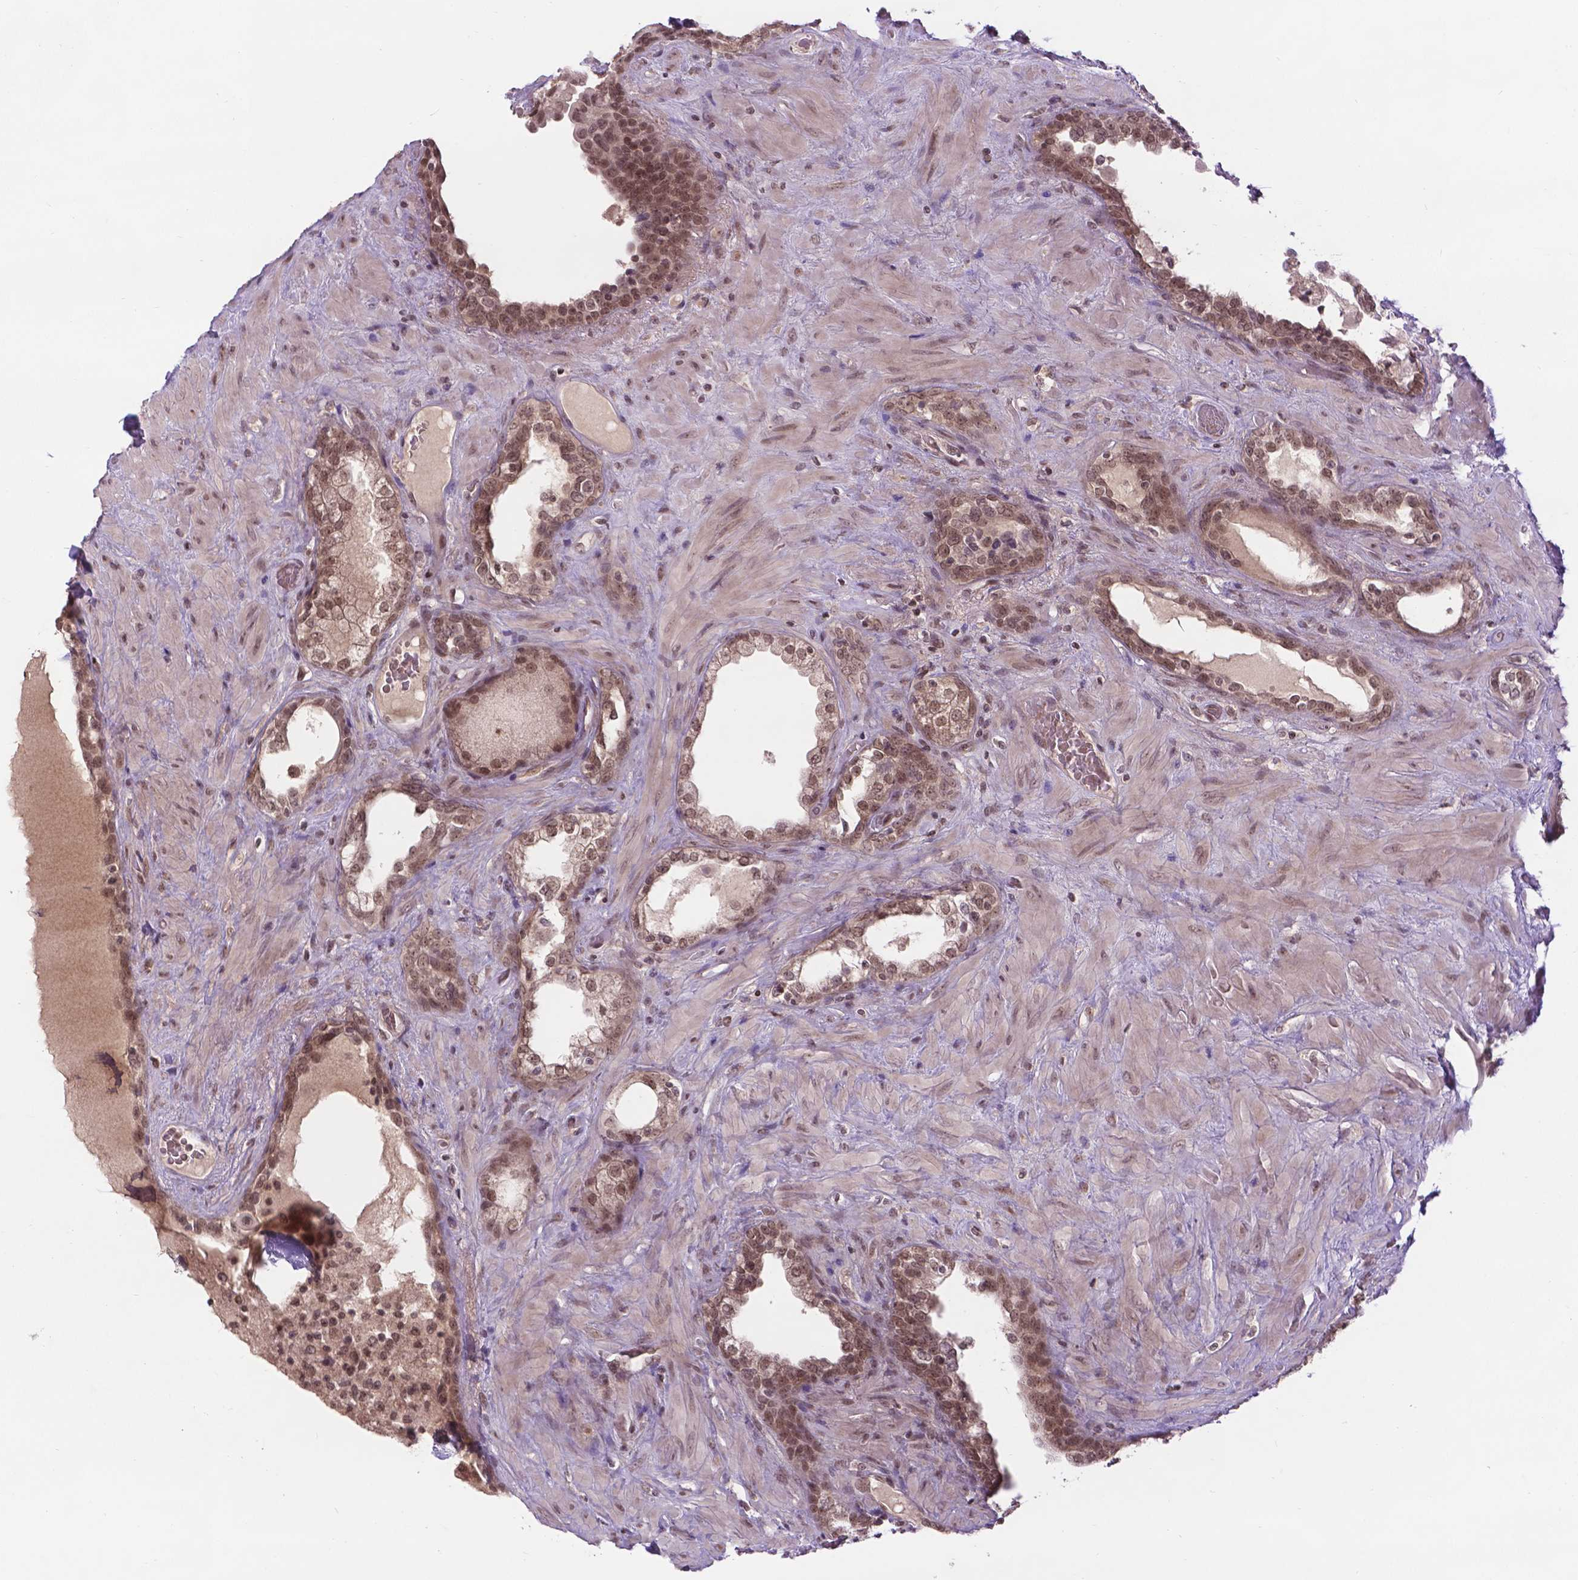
{"staining": {"intensity": "moderate", "quantity": ">75%", "location": "nuclear"}, "tissue": "prostate", "cell_type": "Glandular cells", "image_type": "normal", "snomed": [{"axis": "morphology", "description": "Normal tissue, NOS"}, {"axis": "topography", "description": "Prostate"}], "caption": "Immunohistochemical staining of unremarkable prostate displays moderate nuclear protein positivity in approximately >75% of glandular cells. The staining was performed using DAB to visualize the protein expression in brown, while the nuclei were stained in blue with hematoxylin (Magnification: 20x).", "gene": "ANKRD54", "patient": {"sex": "male", "age": 63}}